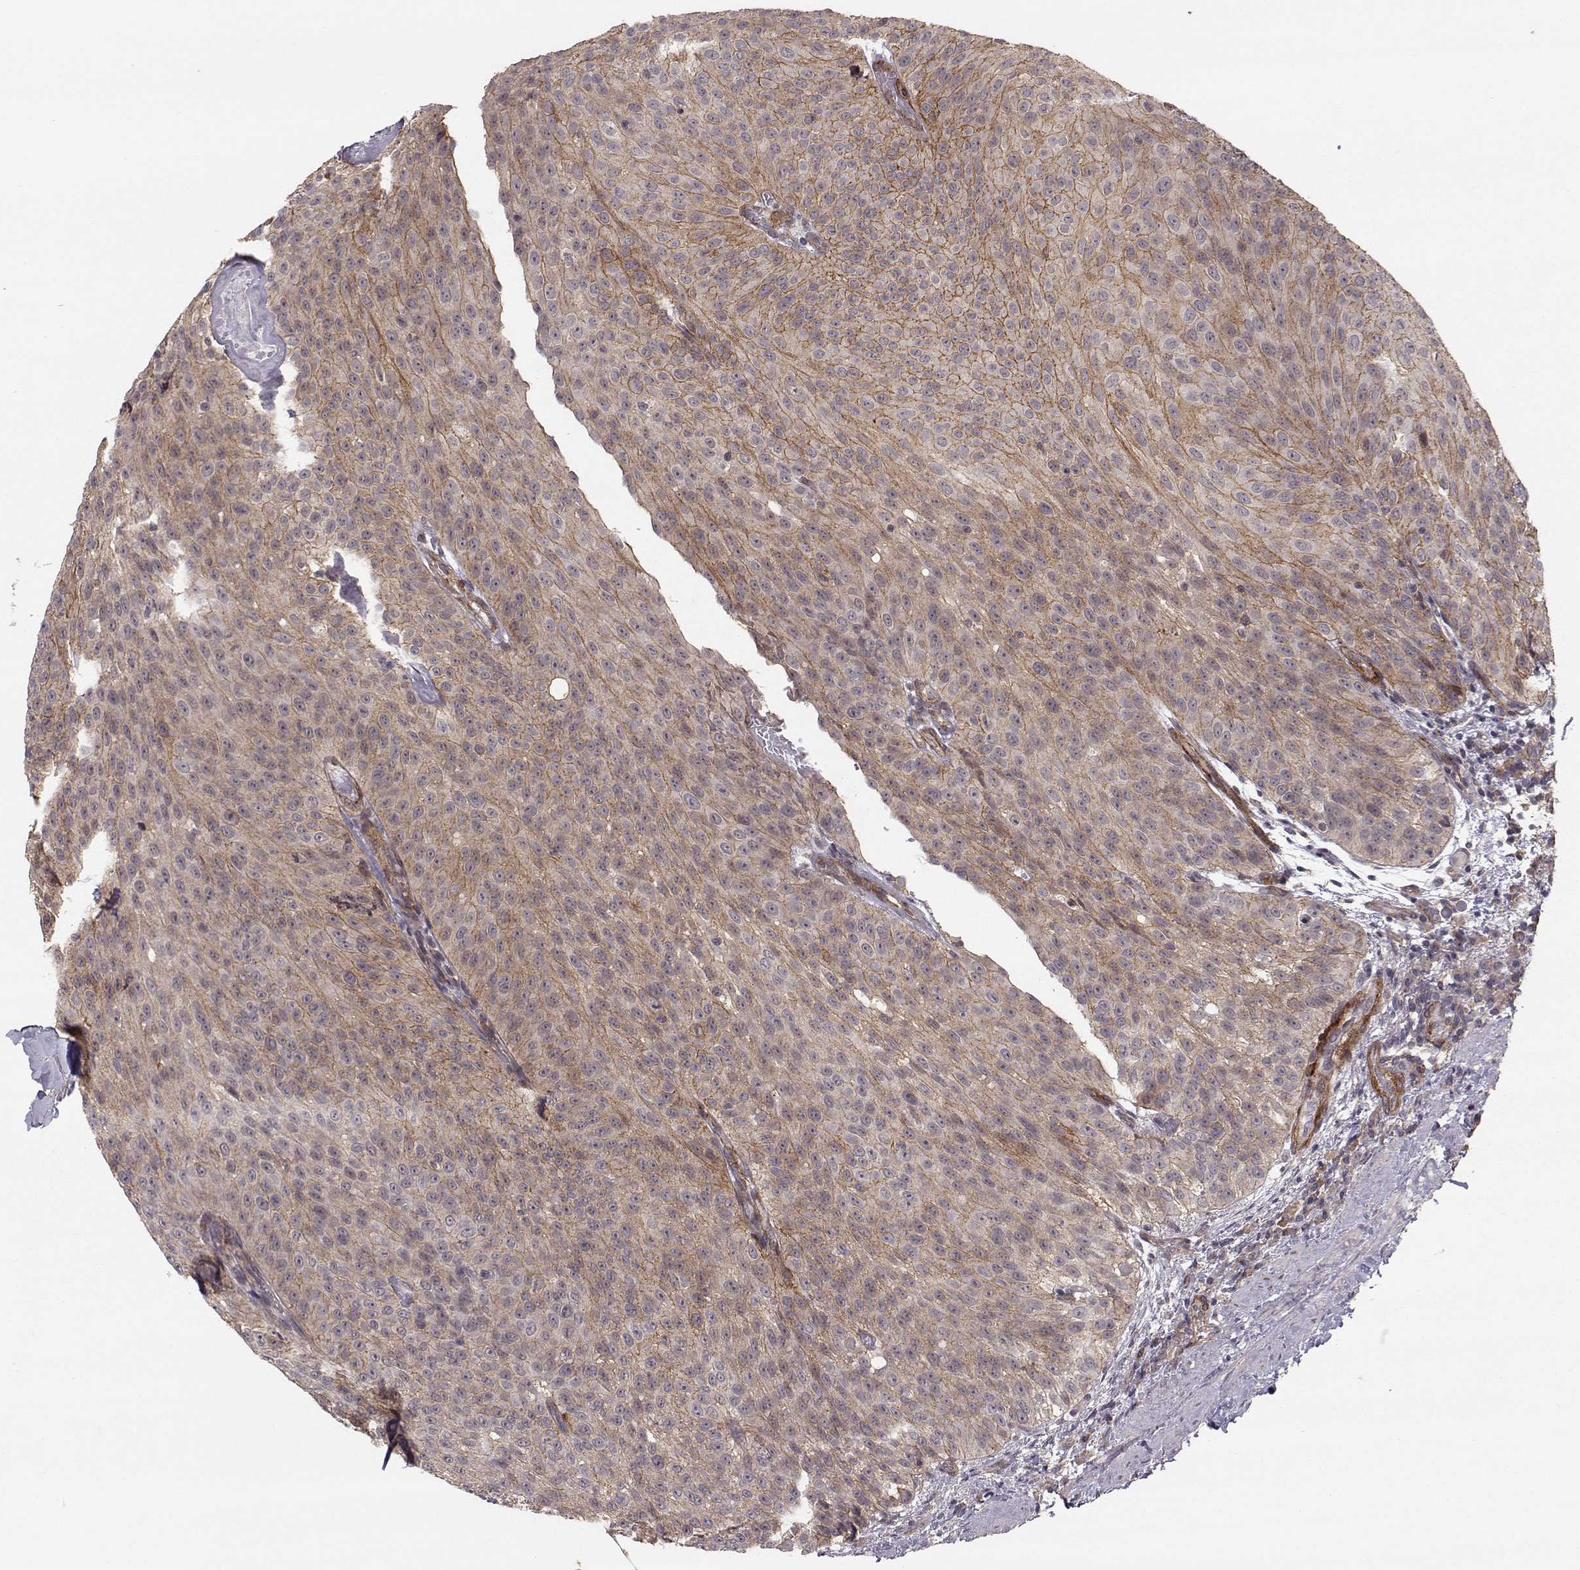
{"staining": {"intensity": "moderate", "quantity": "<25%", "location": "cytoplasmic/membranous"}, "tissue": "urothelial cancer", "cell_type": "Tumor cells", "image_type": "cancer", "snomed": [{"axis": "morphology", "description": "Urothelial carcinoma, Low grade"}, {"axis": "topography", "description": "Urinary bladder"}], "caption": "Human urothelial carcinoma (low-grade) stained with a brown dye displays moderate cytoplasmic/membranous positive expression in approximately <25% of tumor cells.", "gene": "PLEKHG3", "patient": {"sex": "male", "age": 78}}